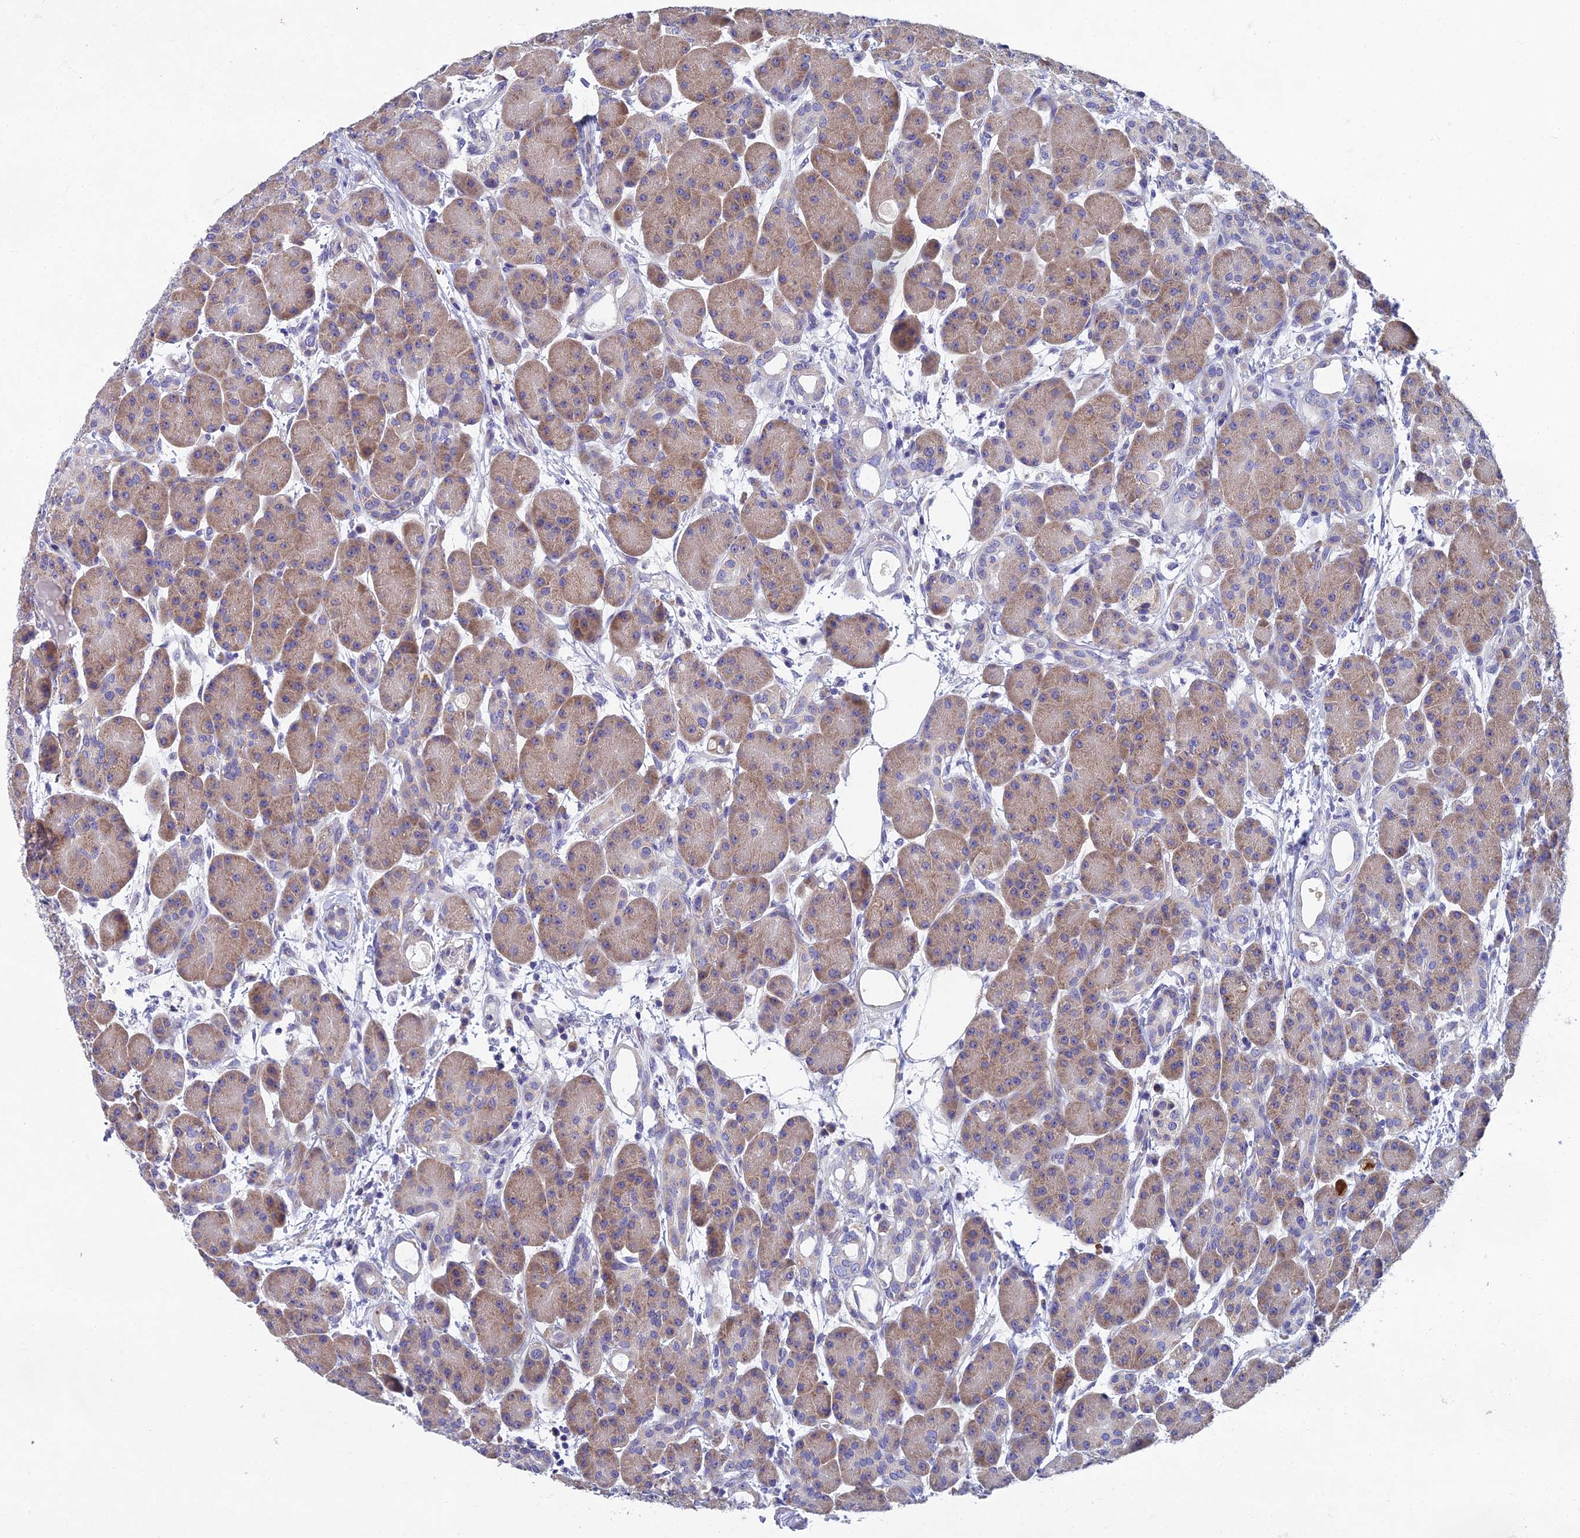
{"staining": {"intensity": "moderate", "quantity": ">75%", "location": "cytoplasmic/membranous"}, "tissue": "pancreas", "cell_type": "Exocrine glandular cells", "image_type": "normal", "snomed": [{"axis": "morphology", "description": "Normal tissue, NOS"}, {"axis": "topography", "description": "Pancreas"}], "caption": "Pancreas stained with DAB immunohistochemistry (IHC) reveals medium levels of moderate cytoplasmic/membranous positivity in about >75% of exocrine glandular cells. (DAB IHC with brightfield microscopy, high magnification).", "gene": "SPIN4", "patient": {"sex": "male", "age": 63}}